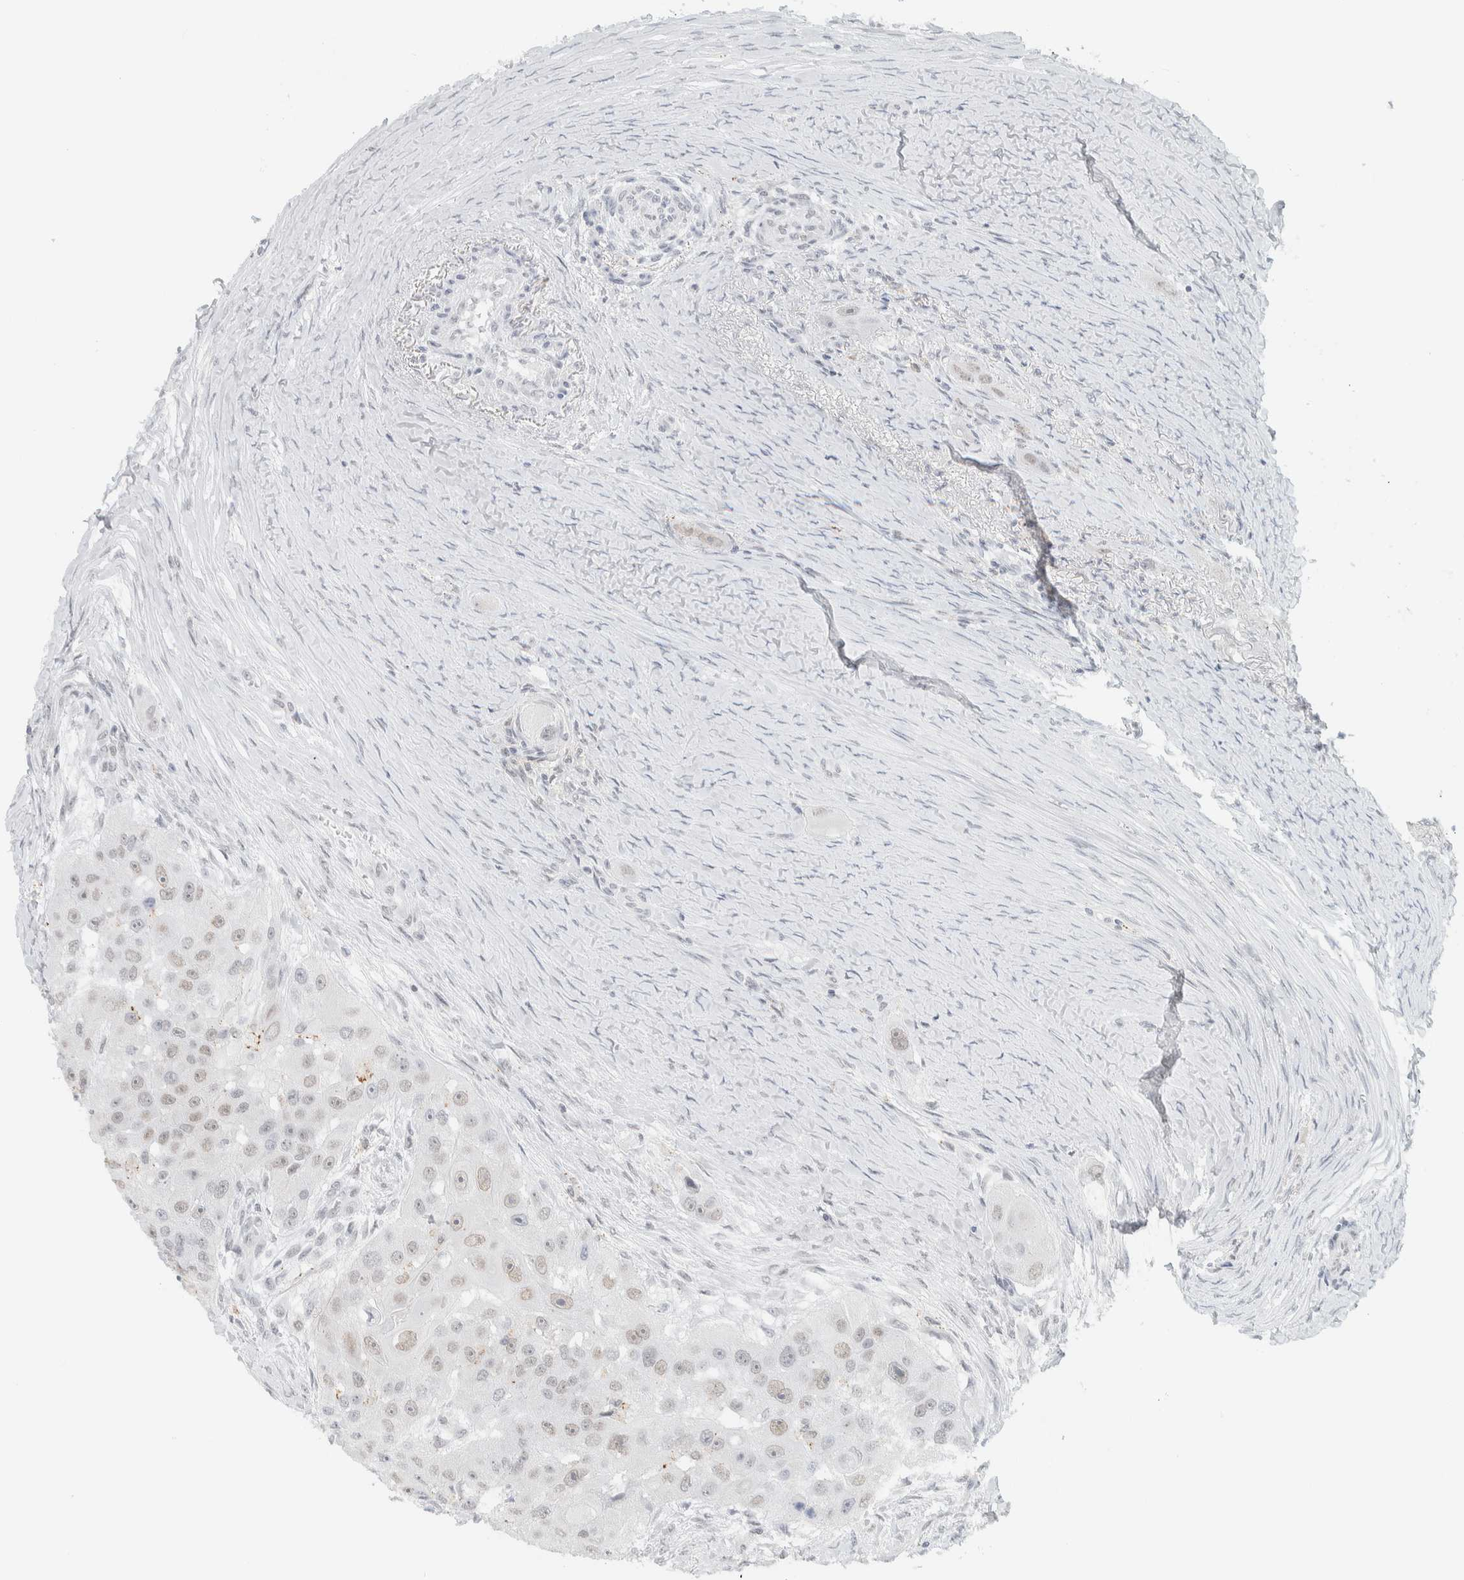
{"staining": {"intensity": "negative", "quantity": "none", "location": "none"}, "tissue": "head and neck cancer", "cell_type": "Tumor cells", "image_type": "cancer", "snomed": [{"axis": "morphology", "description": "Normal tissue, NOS"}, {"axis": "morphology", "description": "Squamous cell carcinoma, NOS"}, {"axis": "topography", "description": "Skeletal muscle"}, {"axis": "topography", "description": "Head-Neck"}], "caption": "A high-resolution photomicrograph shows immunohistochemistry staining of head and neck cancer, which shows no significant positivity in tumor cells. (DAB IHC visualized using brightfield microscopy, high magnification).", "gene": "CDH17", "patient": {"sex": "male", "age": 51}}